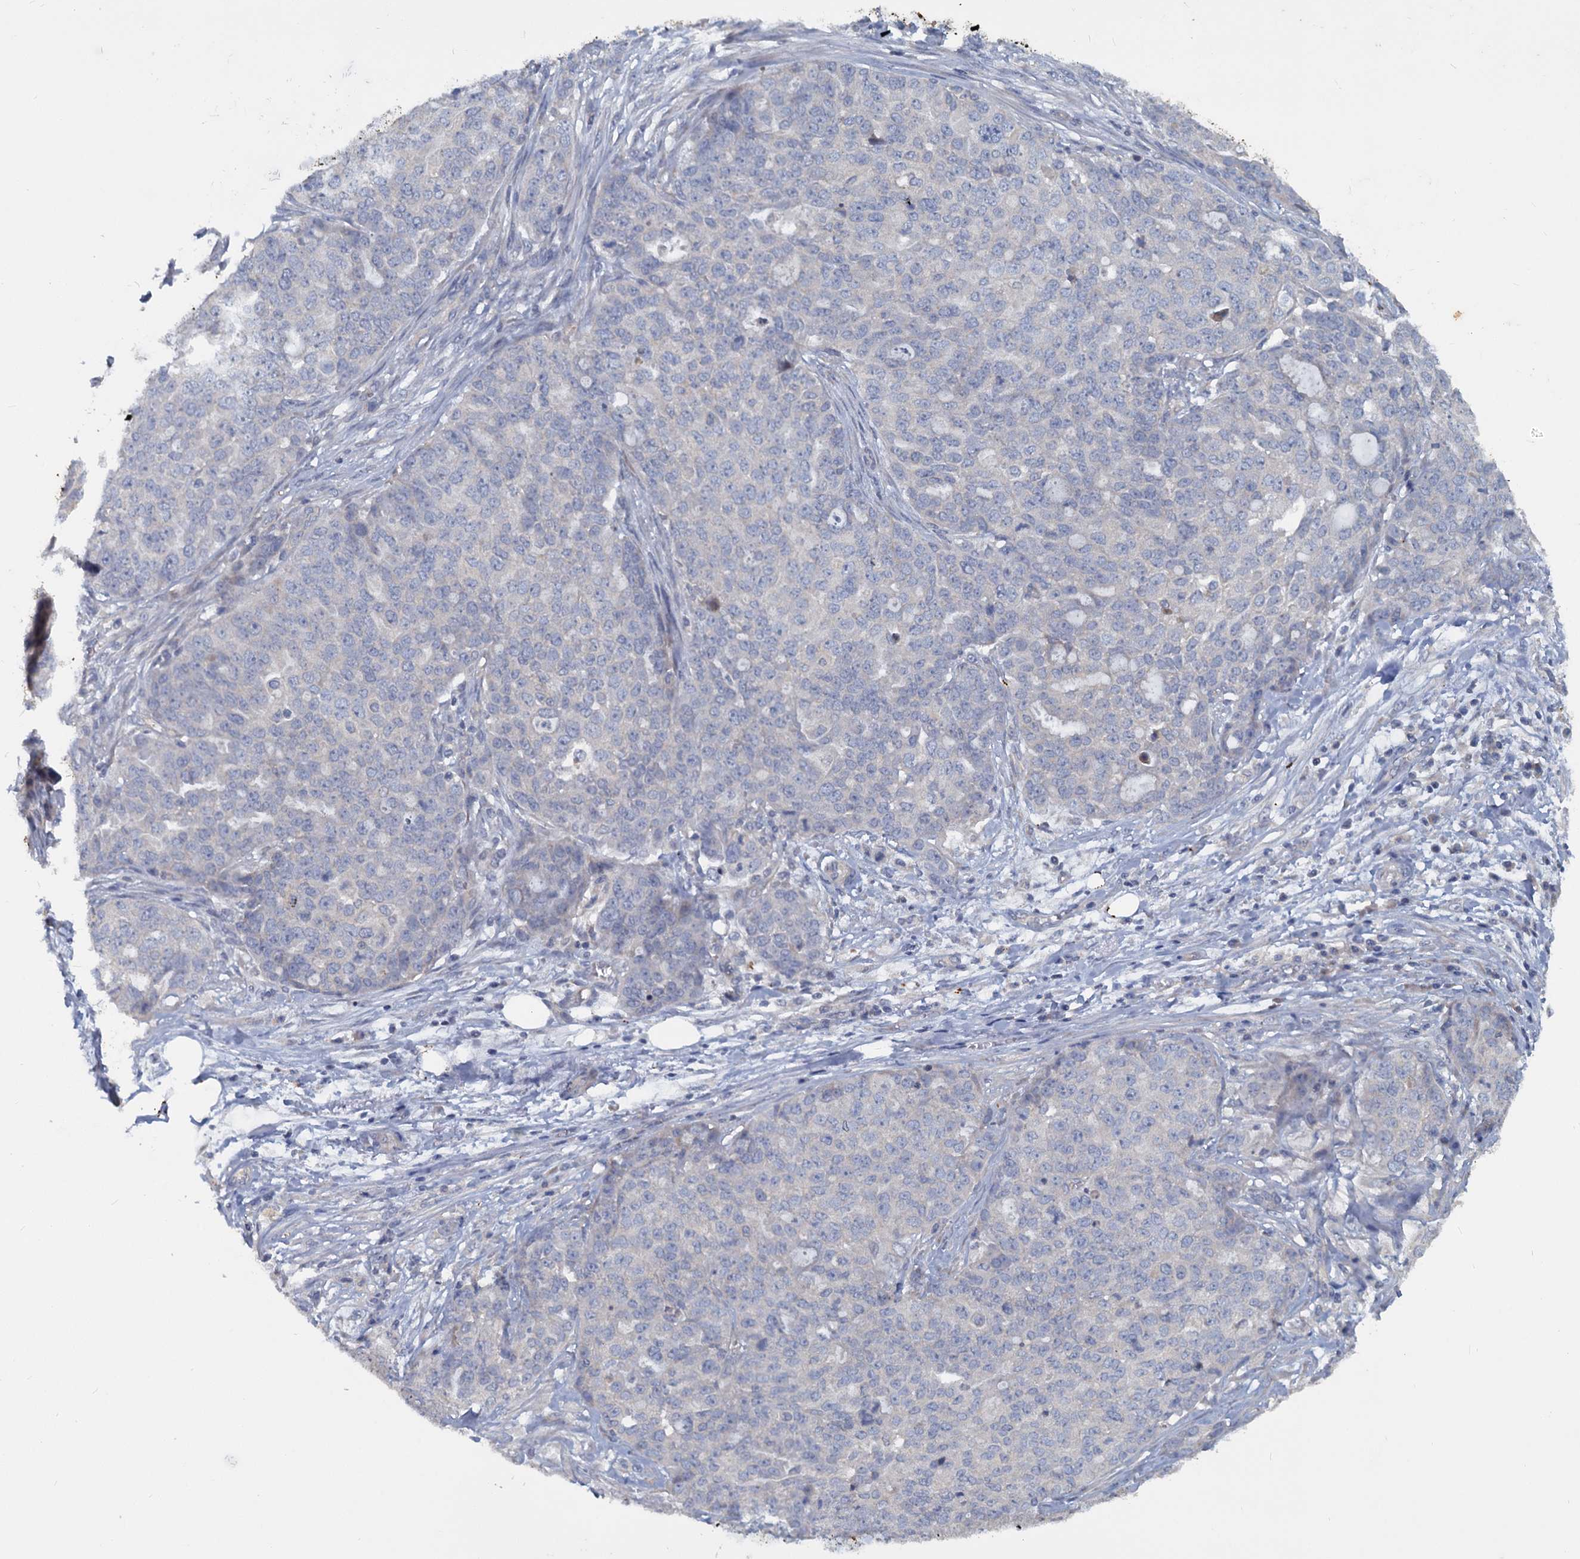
{"staining": {"intensity": "negative", "quantity": "none", "location": "none"}, "tissue": "ovarian cancer", "cell_type": "Tumor cells", "image_type": "cancer", "snomed": [{"axis": "morphology", "description": "Cystadenocarcinoma, serous, NOS"}, {"axis": "topography", "description": "Soft tissue"}, {"axis": "topography", "description": "Ovary"}], "caption": "This histopathology image is of ovarian serous cystadenocarcinoma stained with IHC to label a protein in brown with the nuclei are counter-stained blue. There is no expression in tumor cells.", "gene": "SLC2A7", "patient": {"sex": "female", "age": 57}}